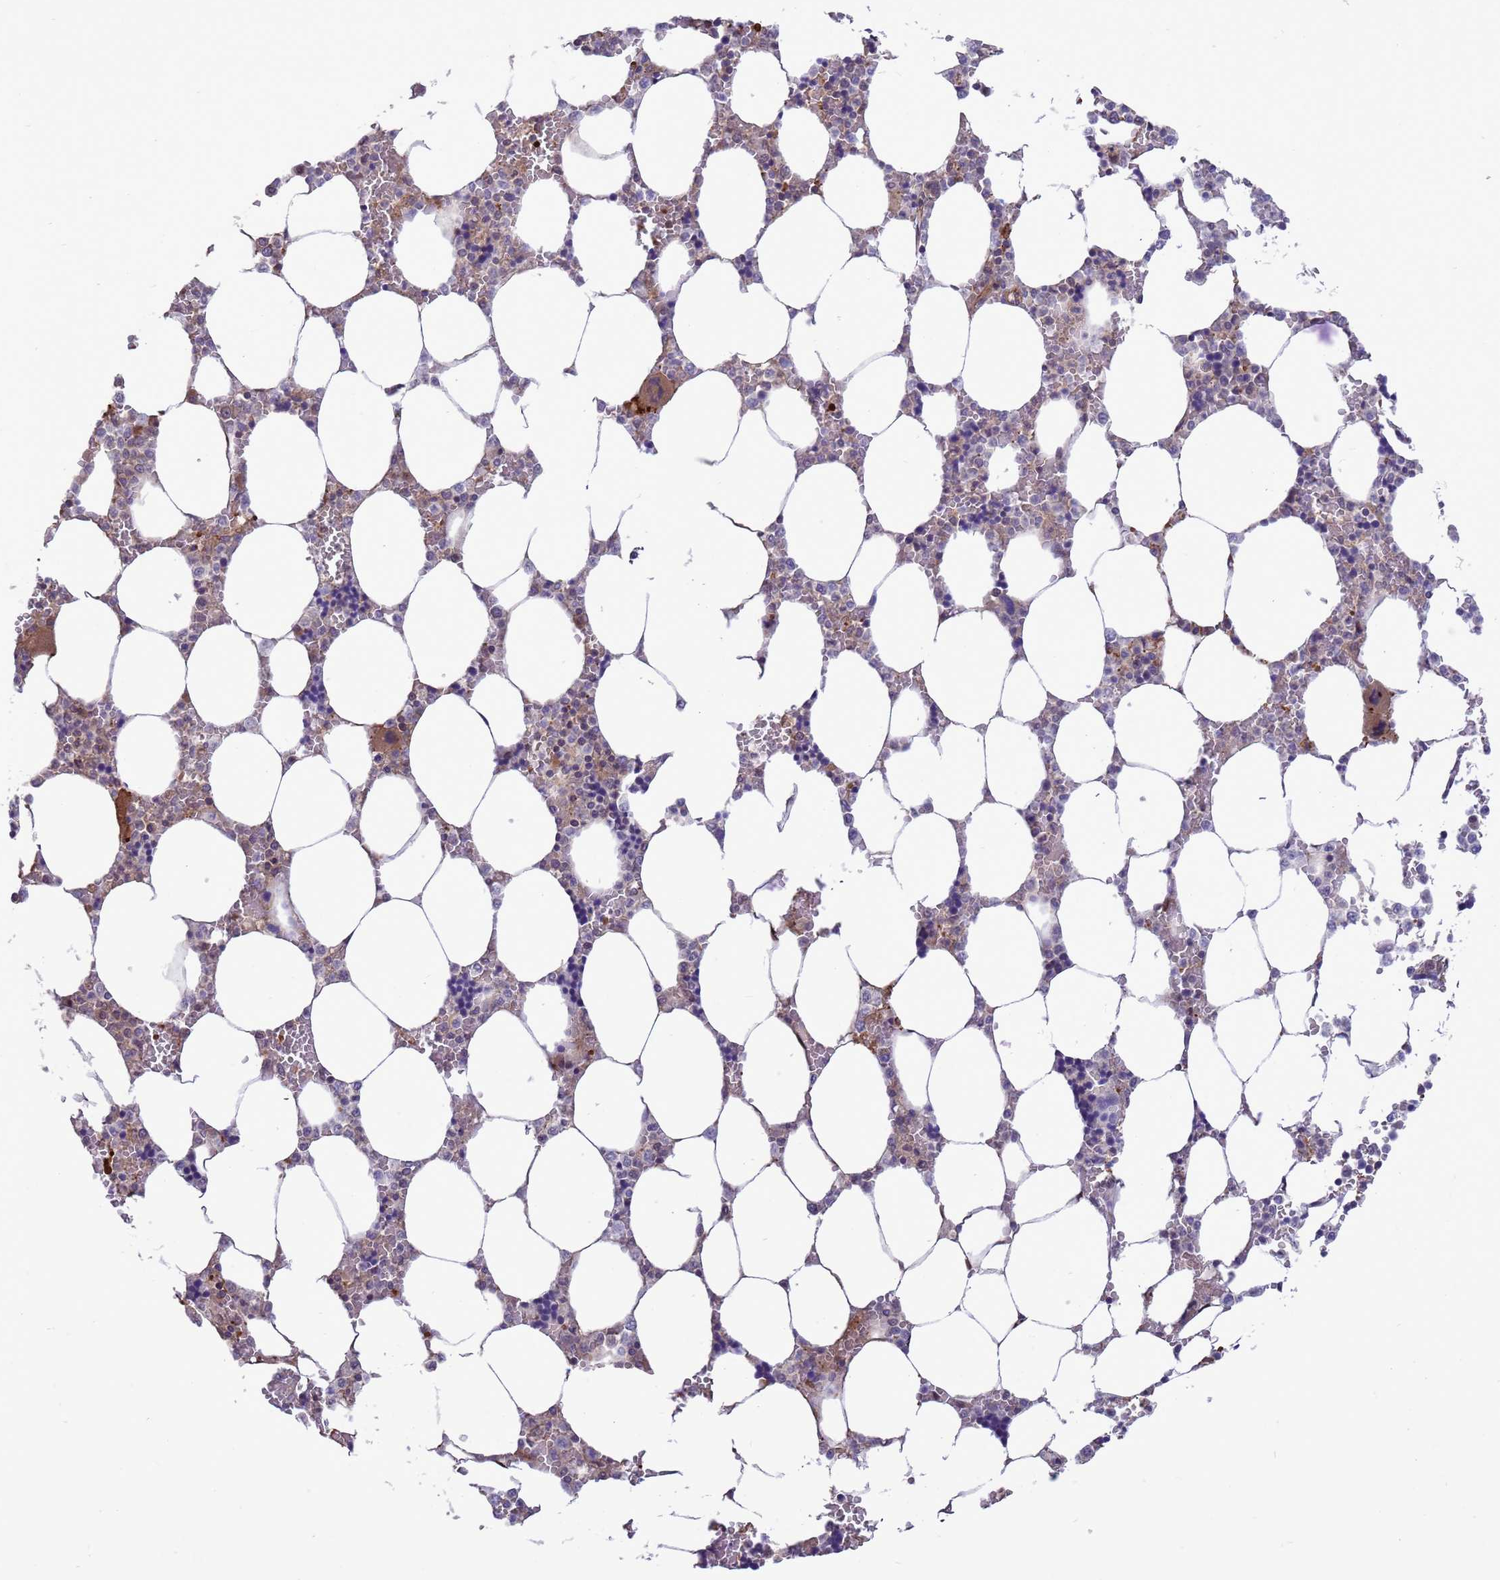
{"staining": {"intensity": "weak", "quantity": "<25%", "location": "cytoplasmic/membranous"}, "tissue": "bone marrow", "cell_type": "Hematopoietic cells", "image_type": "normal", "snomed": [{"axis": "morphology", "description": "Normal tissue, NOS"}, {"axis": "topography", "description": "Bone marrow"}], "caption": "The immunohistochemistry image has no significant positivity in hematopoietic cells of bone marrow.", "gene": "GJA10", "patient": {"sex": "male", "age": 64}}